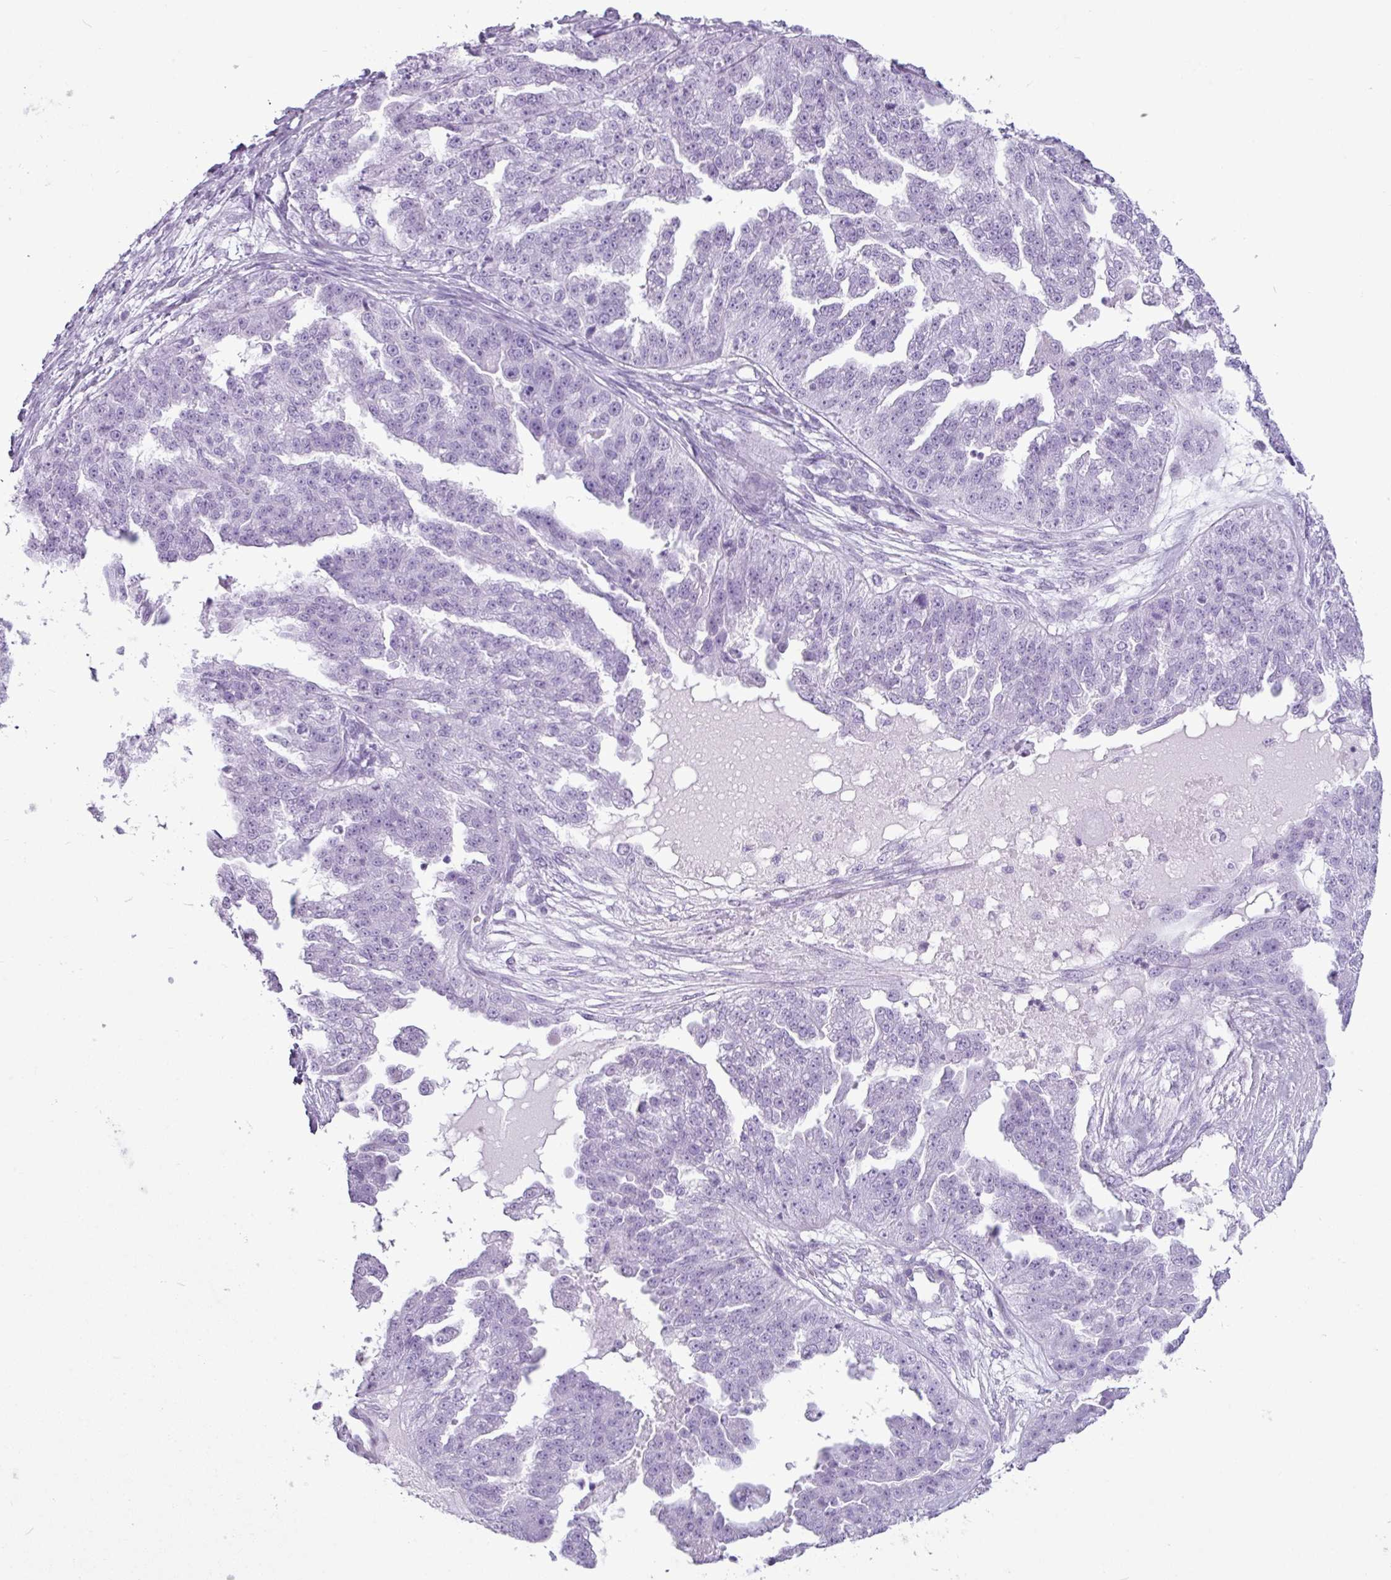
{"staining": {"intensity": "negative", "quantity": "none", "location": "none"}, "tissue": "ovarian cancer", "cell_type": "Tumor cells", "image_type": "cancer", "snomed": [{"axis": "morphology", "description": "Cystadenocarcinoma, serous, NOS"}, {"axis": "topography", "description": "Ovary"}], "caption": "This photomicrograph is of serous cystadenocarcinoma (ovarian) stained with IHC to label a protein in brown with the nuclei are counter-stained blue. There is no positivity in tumor cells.", "gene": "AMY1B", "patient": {"sex": "female", "age": 58}}